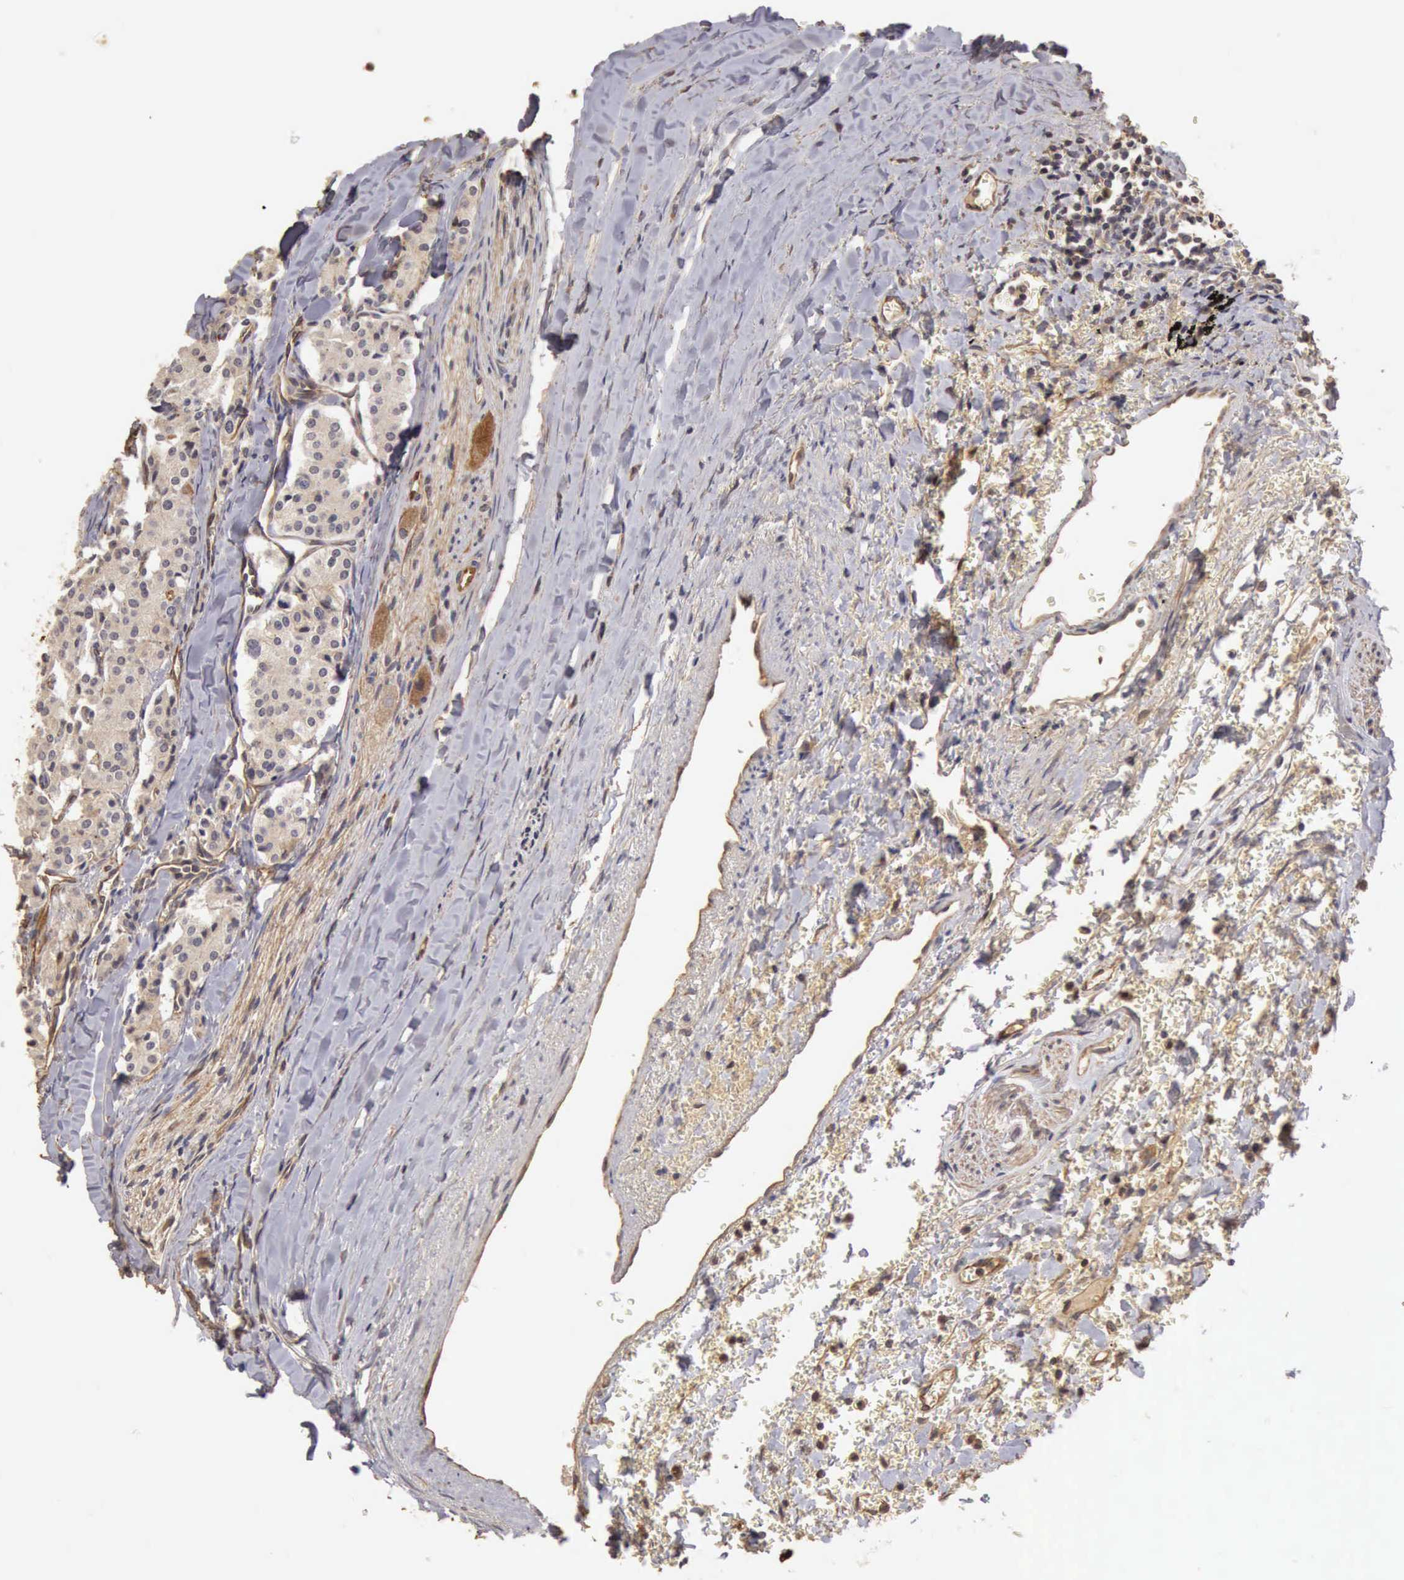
{"staining": {"intensity": "negative", "quantity": "none", "location": "none"}, "tissue": "carcinoid", "cell_type": "Tumor cells", "image_type": "cancer", "snomed": [{"axis": "morphology", "description": "Carcinoid, malignant, NOS"}, {"axis": "topography", "description": "Bronchus"}], "caption": "Carcinoid (malignant) stained for a protein using immunohistochemistry (IHC) reveals no staining tumor cells.", "gene": "BMX", "patient": {"sex": "male", "age": 55}}